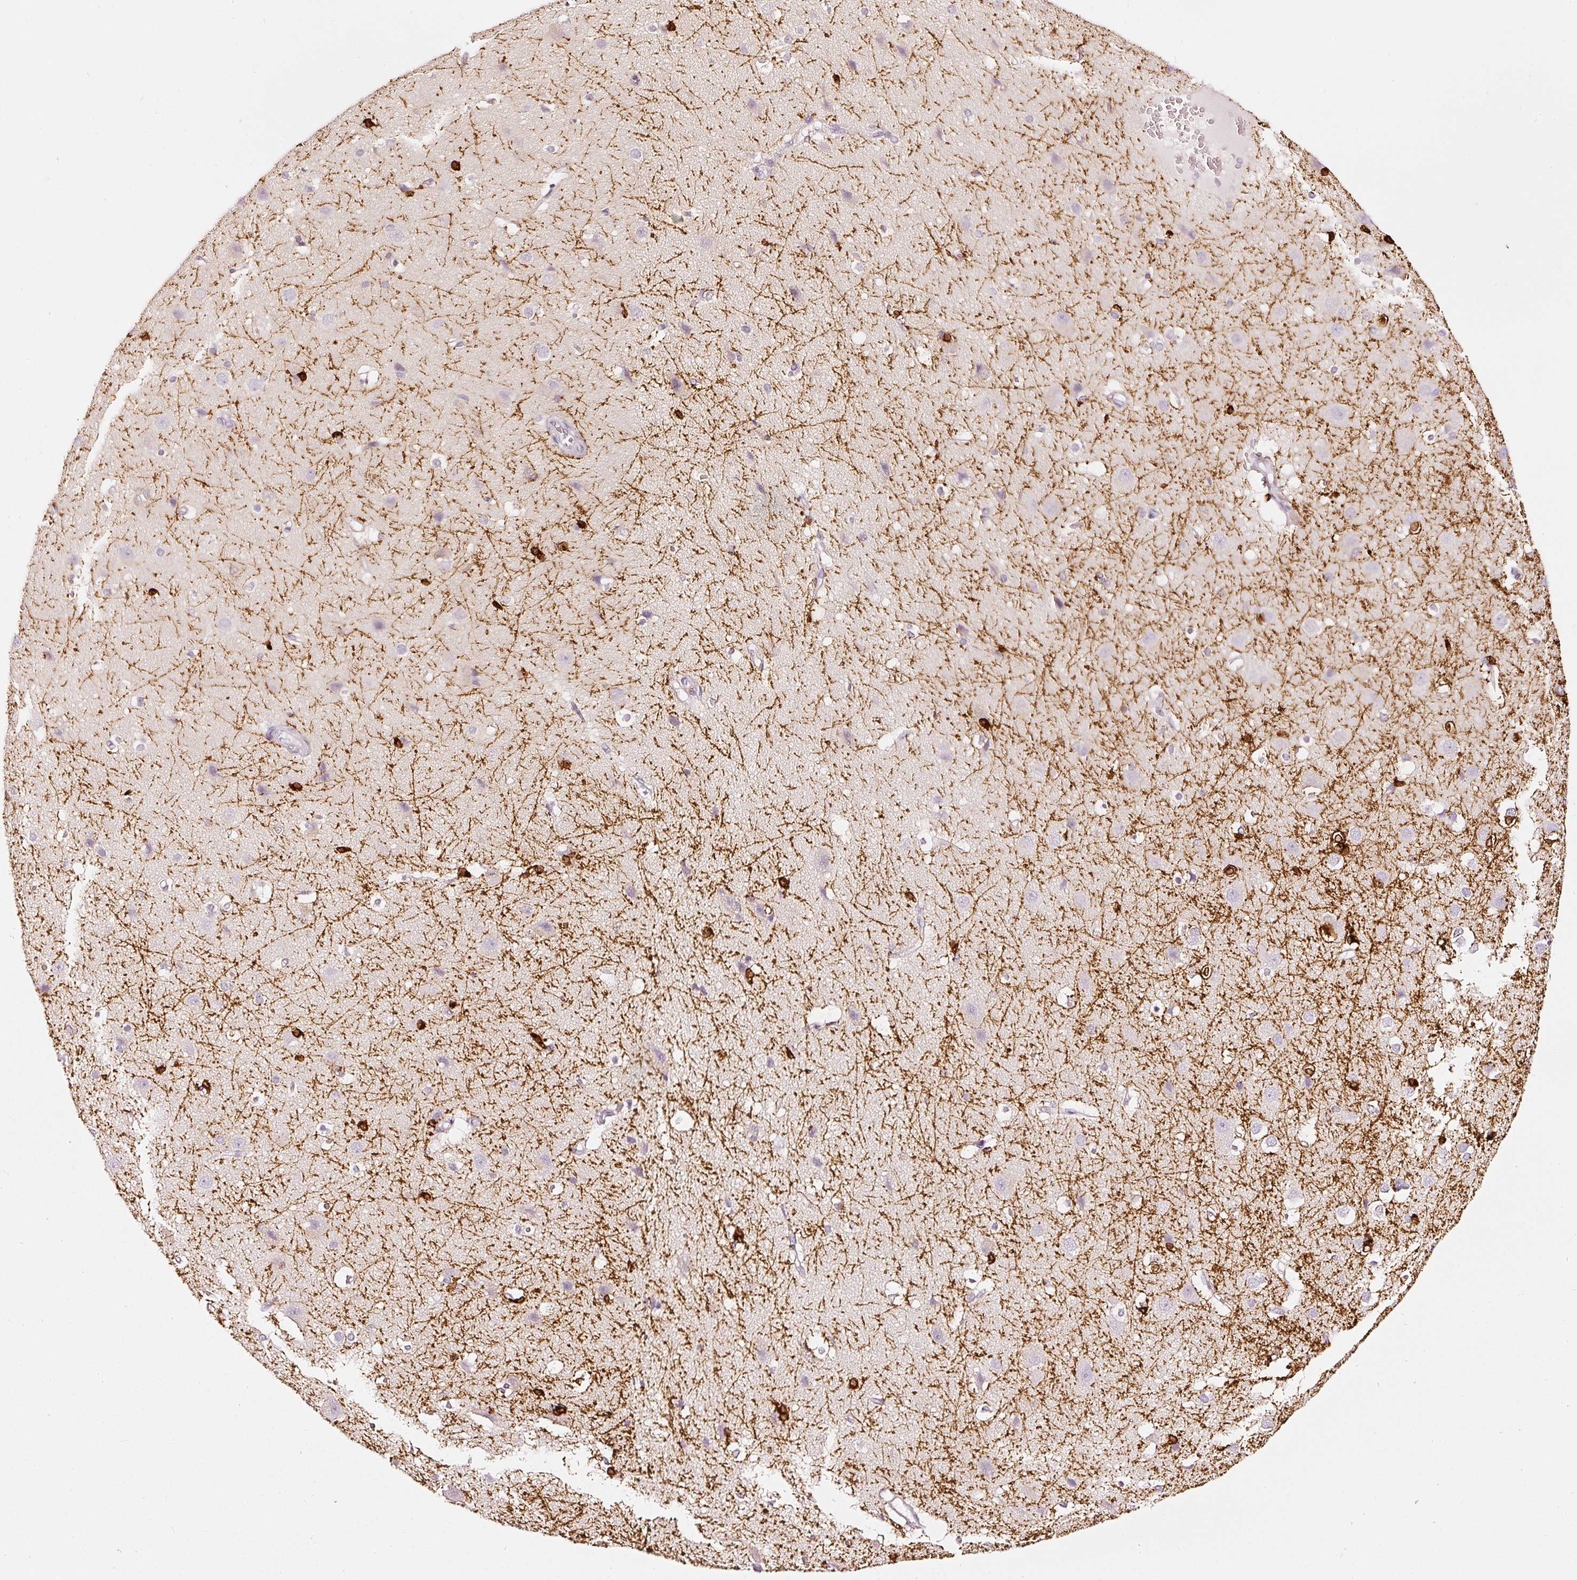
{"staining": {"intensity": "negative", "quantity": "none", "location": "none"}, "tissue": "cerebral cortex", "cell_type": "Endothelial cells", "image_type": "normal", "snomed": [{"axis": "morphology", "description": "Normal tissue, NOS"}, {"axis": "topography", "description": "Cerebral cortex"}], "caption": "Endothelial cells show no significant positivity in benign cerebral cortex.", "gene": "CNP", "patient": {"sex": "male", "age": 37}}